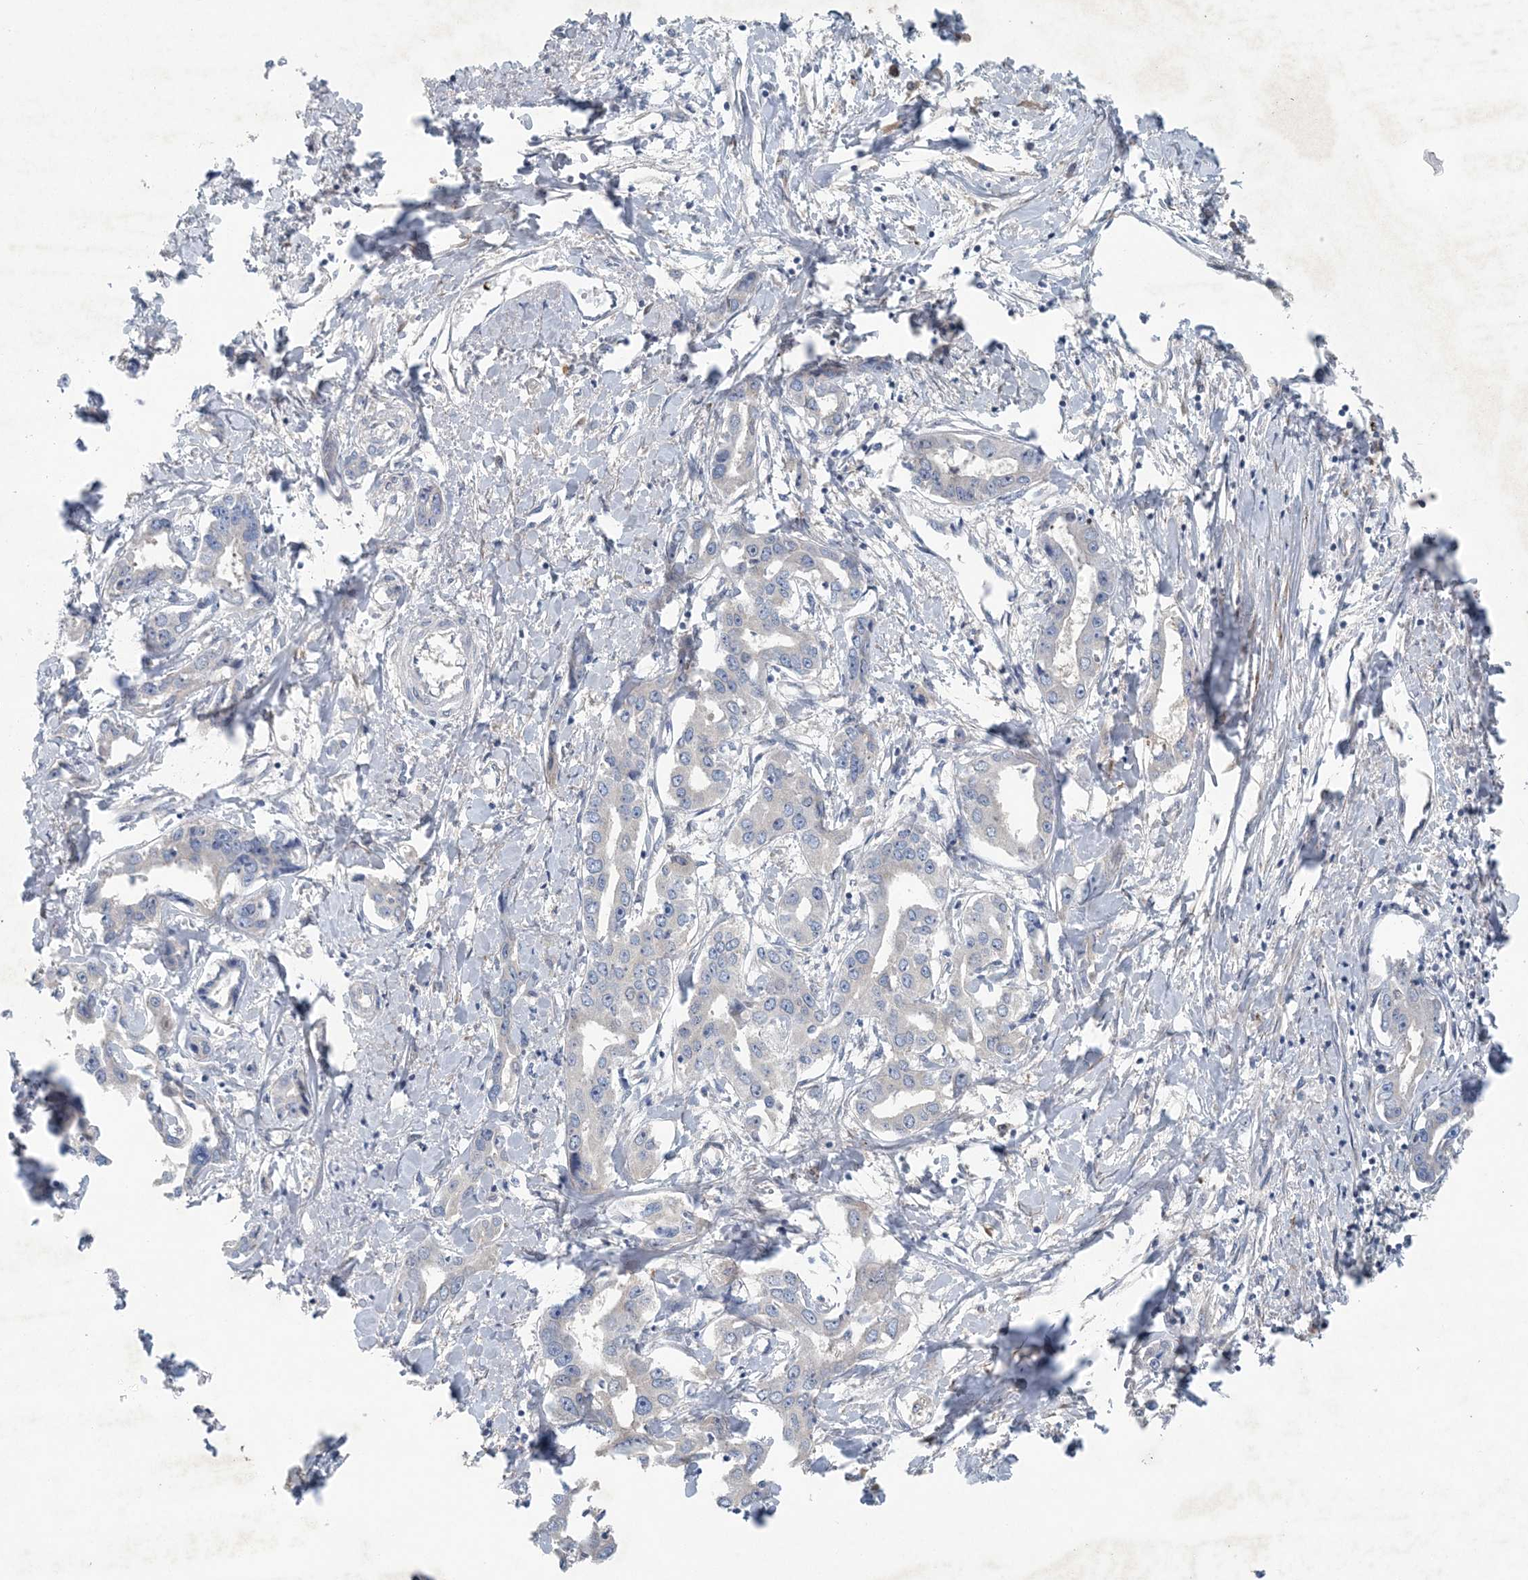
{"staining": {"intensity": "negative", "quantity": "none", "location": "none"}, "tissue": "liver cancer", "cell_type": "Tumor cells", "image_type": "cancer", "snomed": [{"axis": "morphology", "description": "Cholangiocarcinoma"}, {"axis": "topography", "description": "Liver"}], "caption": "Immunohistochemistry (IHC) histopathology image of neoplastic tissue: human cholangiocarcinoma (liver) stained with DAB reveals no significant protein positivity in tumor cells.", "gene": "HIKESHI", "patient": {"sex": "male", "age": 59}}